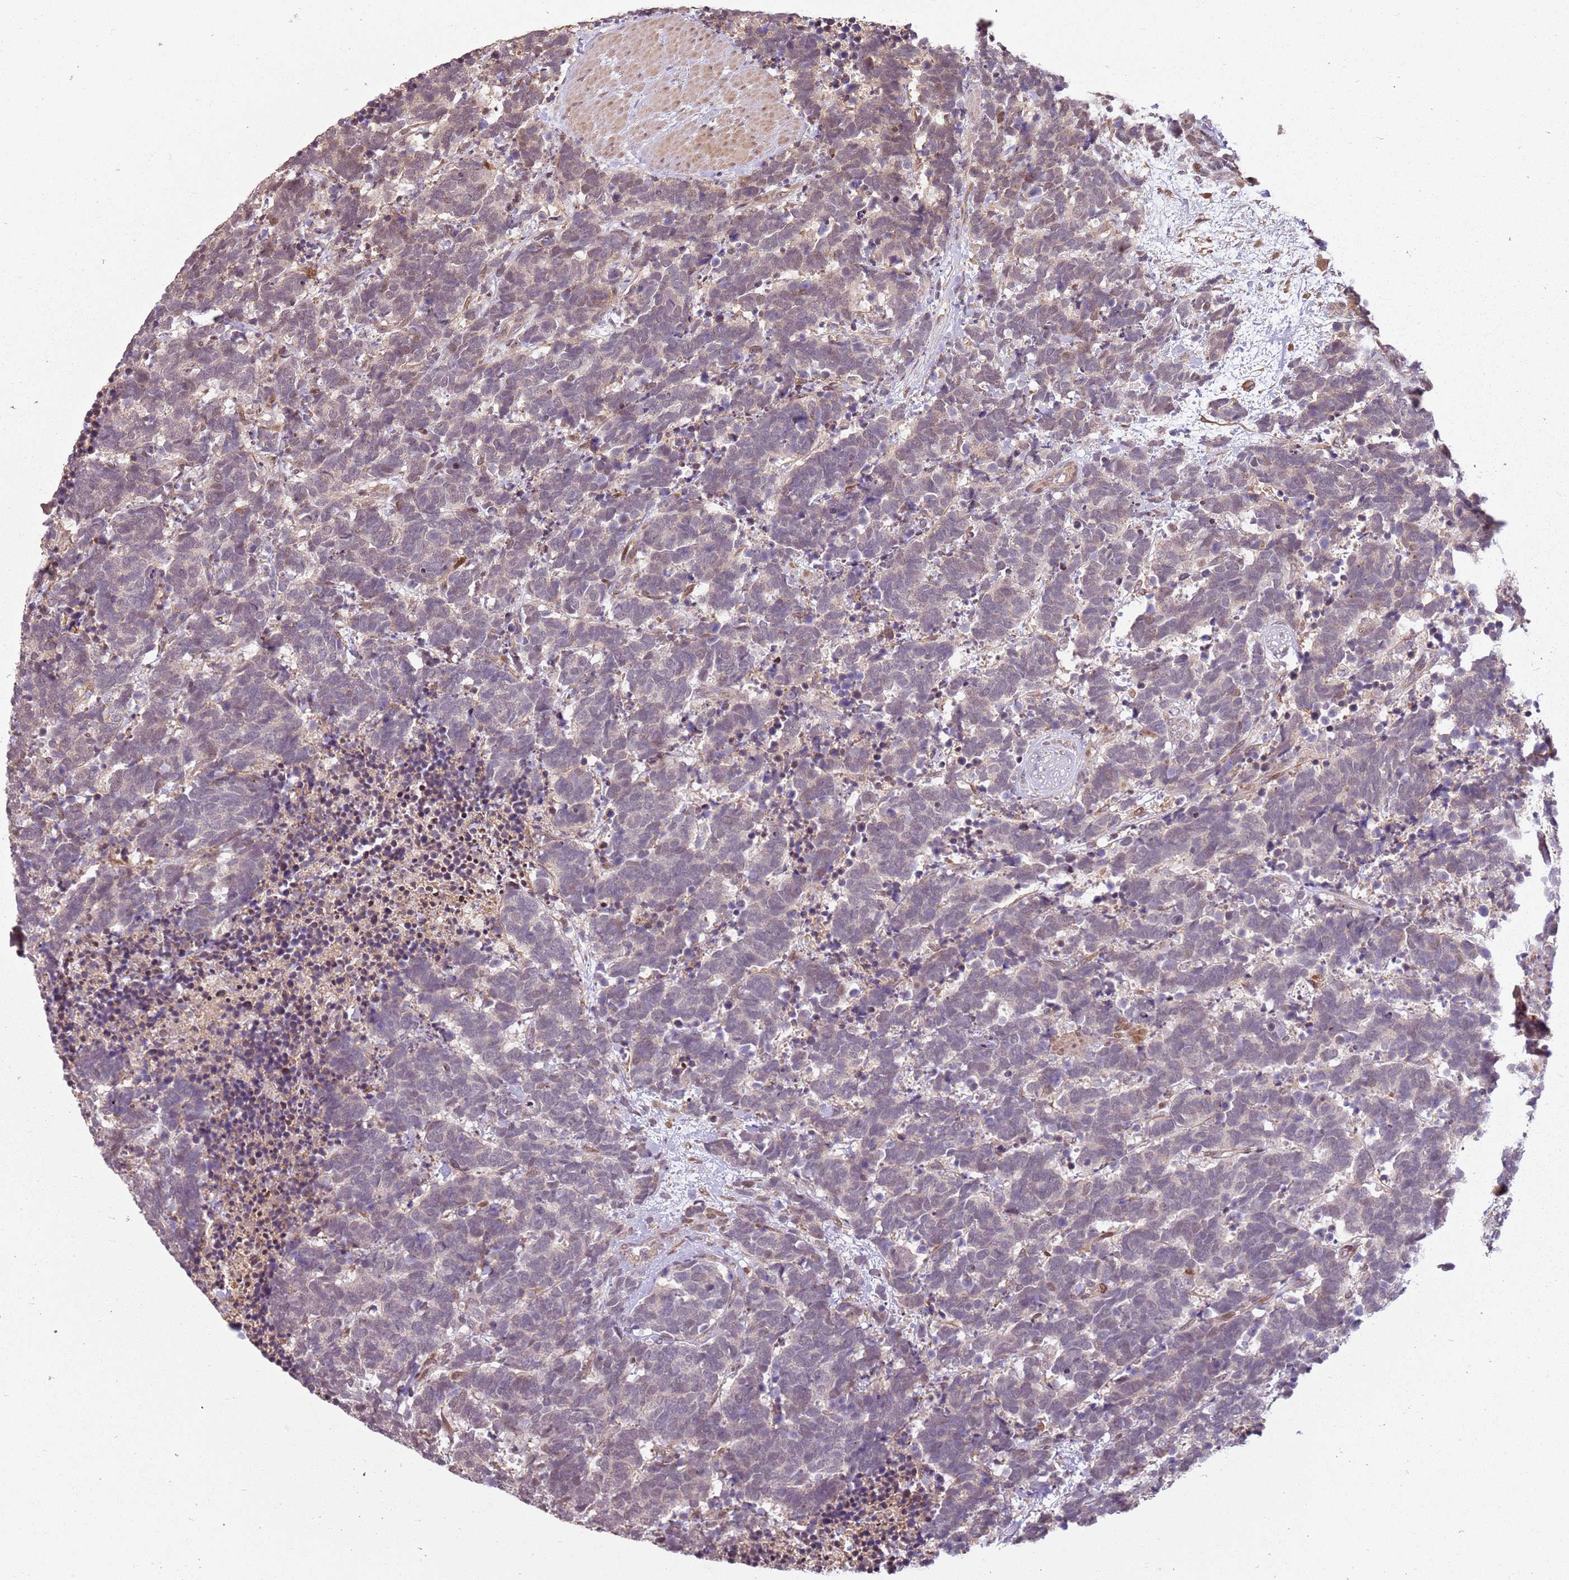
{"staining": {"intensity": "weak", "quantity": "<25%", "location": "cytoplasmic/membranous,nuclear"}, "tissue": "carcinoid", "cell_type": "Tumor cells", "image_type": "cancer", "snomed": [{"axis": "morphology", "description": "Carcinoma, NOS"}, {"axis": "morphology", "description": "Carcinoid, malignant, NOS"}, {"axis": "topography", "description": "Prostate"}], "caption": "A high-resolution photomicrograph shows IHC staining of carcinoid (malignant), which demonstrates no significant positivity in tumor cells.", "gene": "CHURC1", "patient": {"sex": "male", "age": 57}}